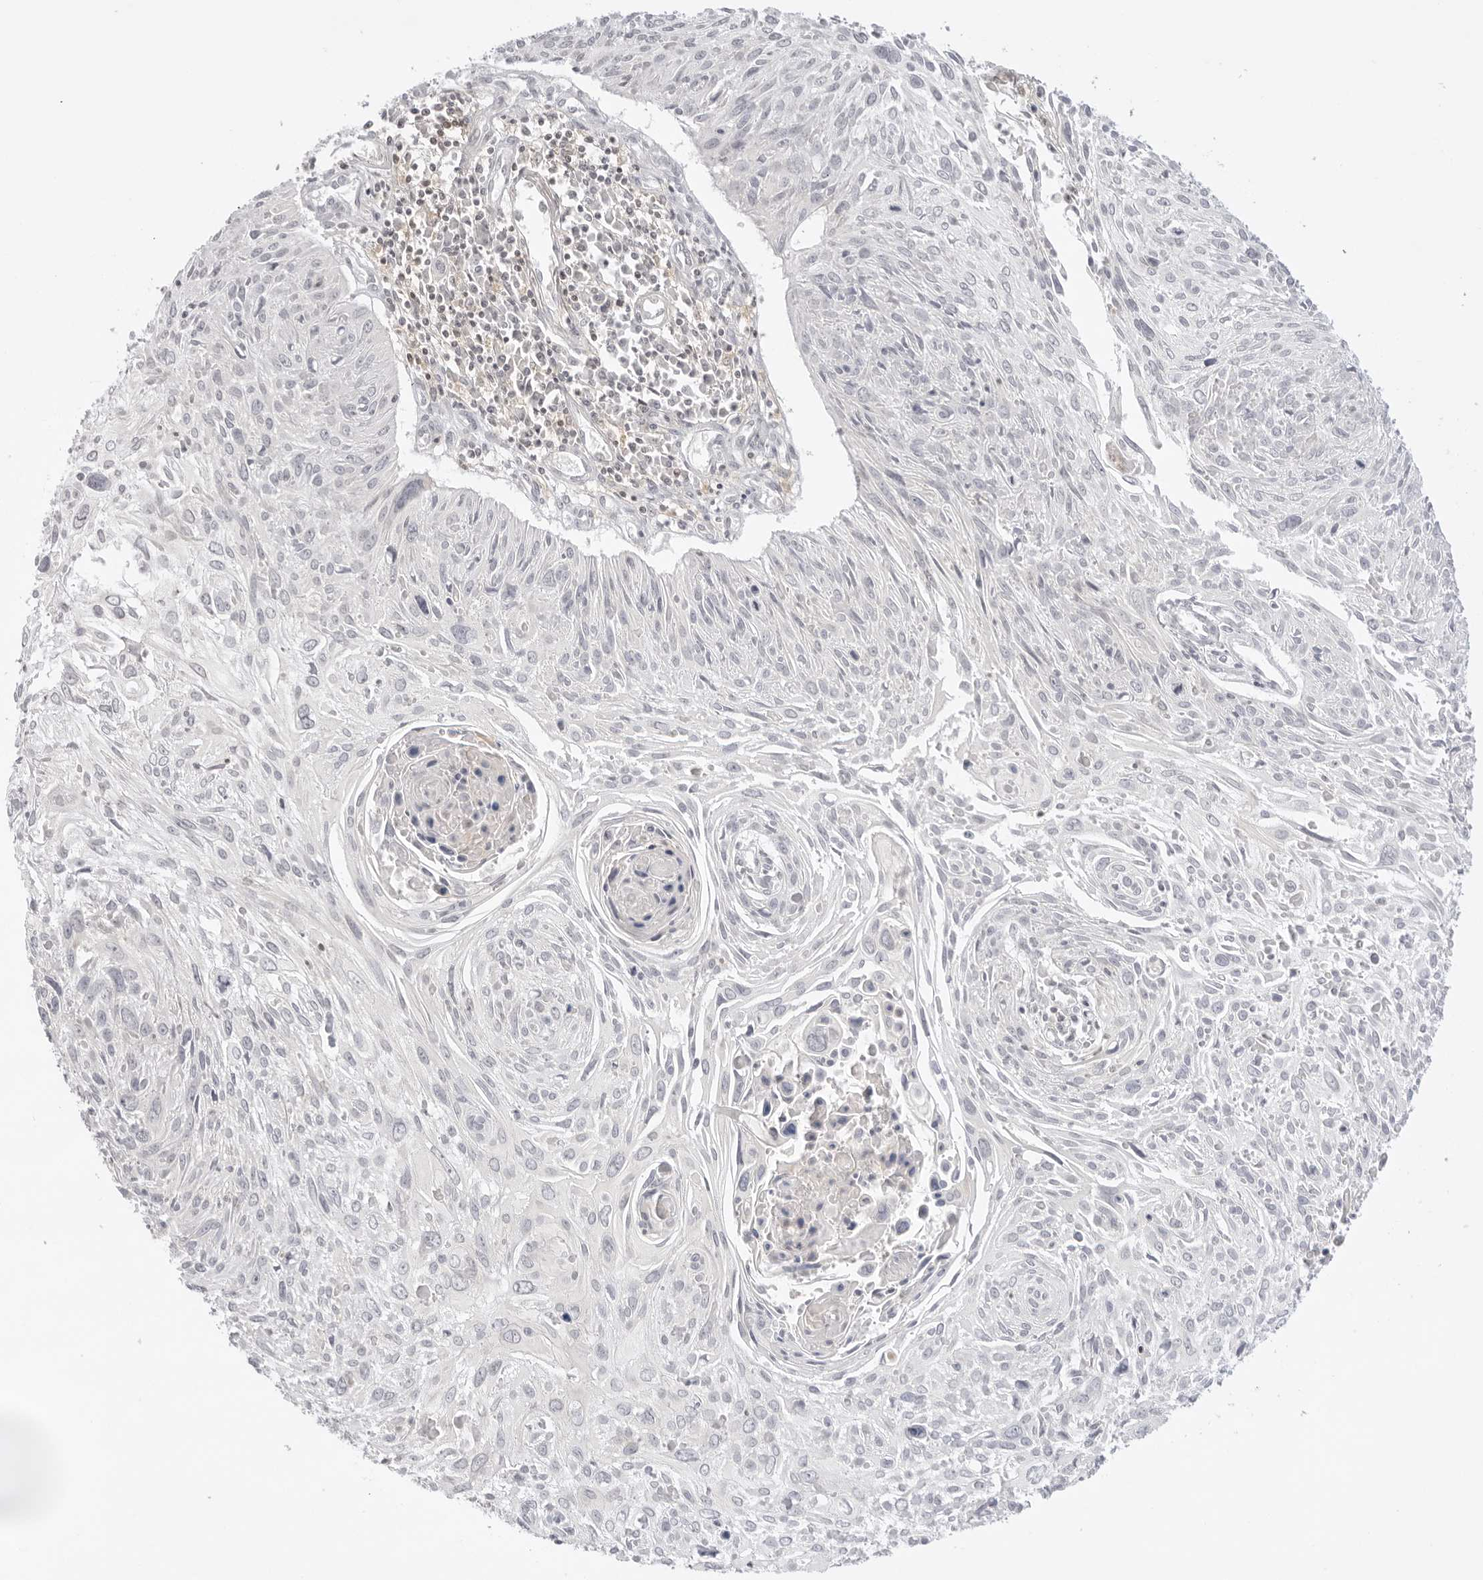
{"staining": {"intensity": "negative", "quantity": "none", "location": "none"}, "tissue": "cervical cancer", "cell_type": "Tumor cells", "image_type": "cancer", "snomed": [{"axis": "morphology", "description": "Squamous cell carcinoma, NOS"}, {"axis": "topography", "description": "Cervix"}], "caption": "Image shows no protein positivity in tumor cells of squamous cell carcinoma (cervical) tissue.", "gene": "TNFRSF14", "patient": {"sex": "female", "age": 51}}